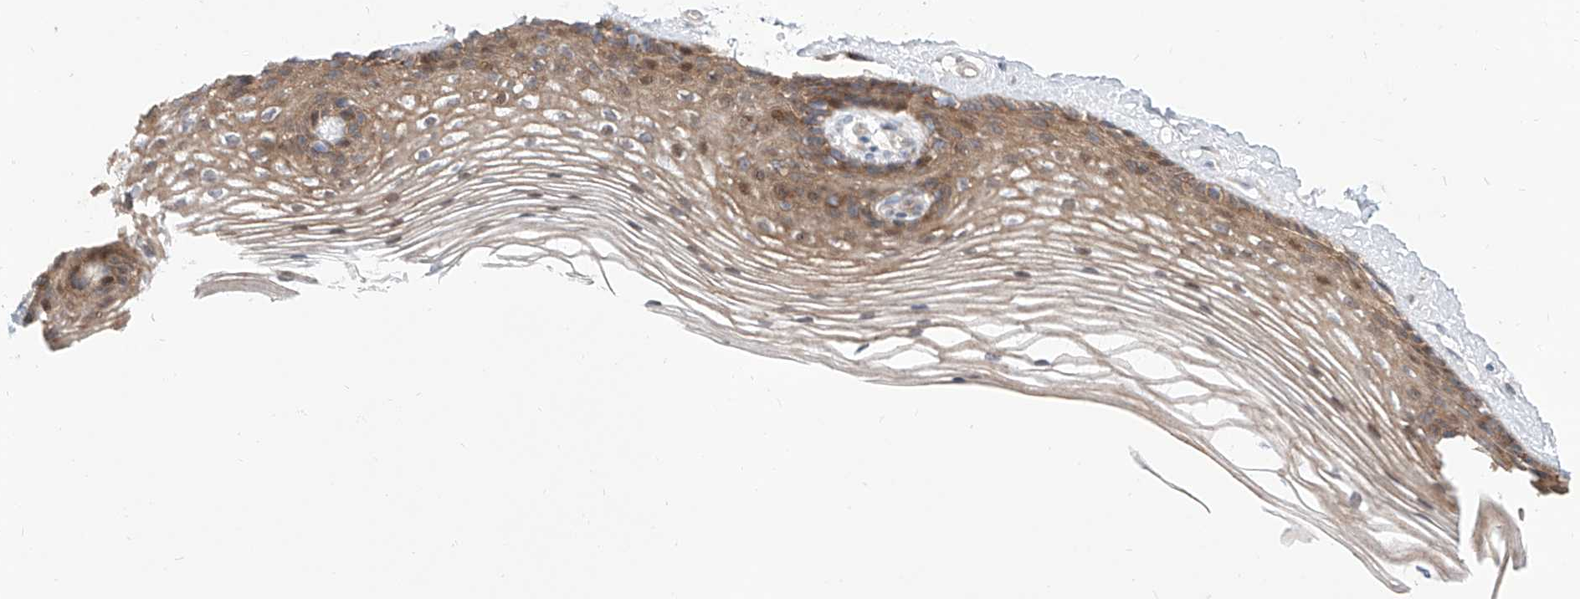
{"staining": {"intensity": "moderate", "quantity": ">75%", "location": "cytoplasmic/membranous,nuclear"}, "tissue": "vagina", "cell_type": "Squamous epithelial cells", "image_type": "normal", "snomed": [{"axis": "morphology", "description": "Normal tissue, NOS"}, {"axis": "topography", "description": "Vagina"}], "caption": "A high-resolution micrograph shows immunohistochemistry staining of benign vagina, which exhibits moderate cytoplasmic/membranous,nuclear staining in about >75% of squamous epithelial cells.", "gene": "LRRC1", "patient": {"sex": "female", "age": 46}}